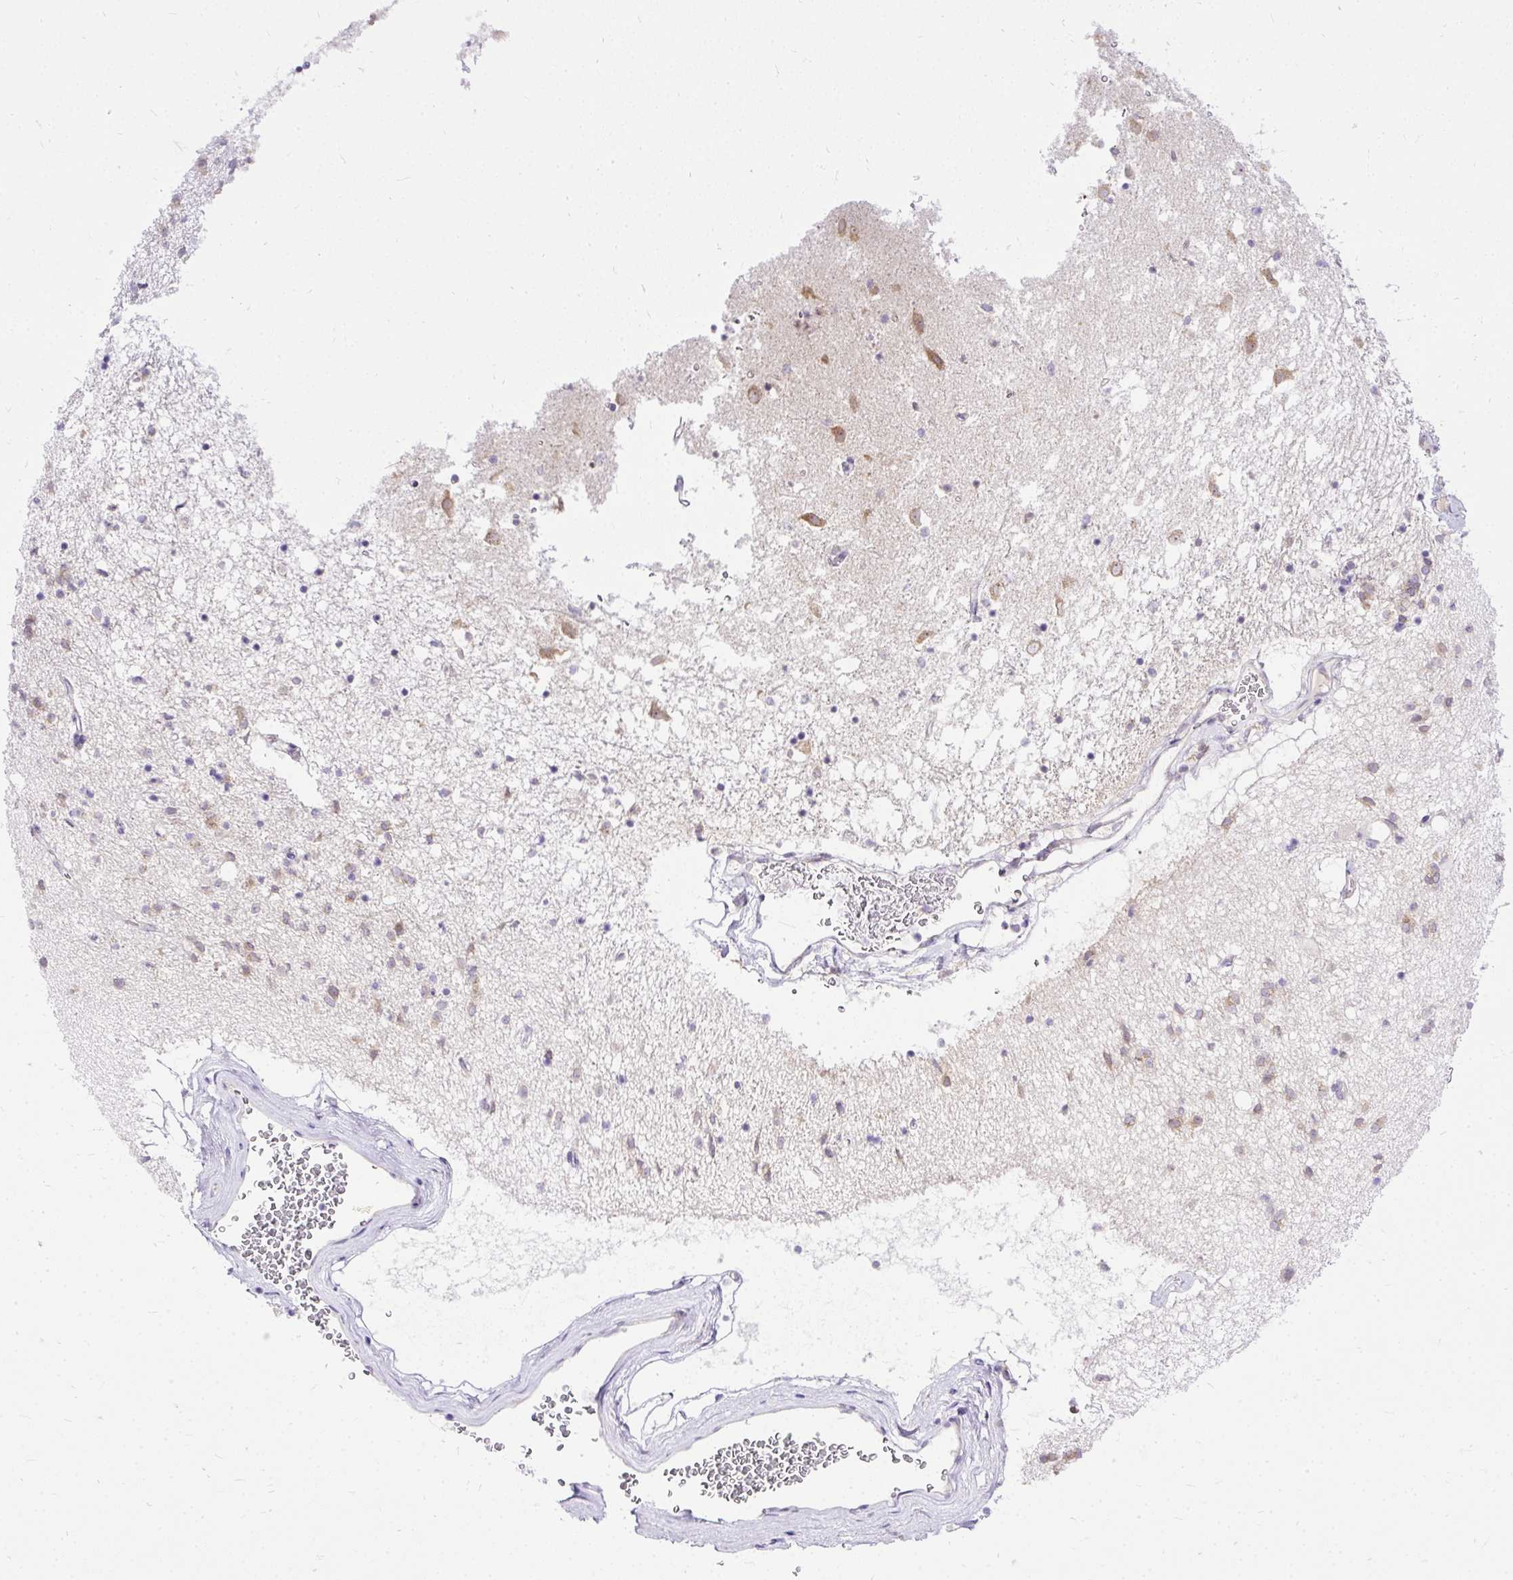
{"staining": {"intensity": "moderate", "quantity": "<25%", "location": "cytoplasmic/membranous"}, "tissue": "caudate", "cell_type": "Glial cells", "image_type": "normal", "snomed": [{"axis": "morphology", "description": "Normal tissue, NOS"}, {"axis": "topography", "description": "Lateral ventricle wall"}], "caption": "Moderate cytoplasmic/membranous protein staining is seen in about <25% of glial cells in caudate.", "gene": "AMFR", "patient": {"sex": "male", "age": 58}}